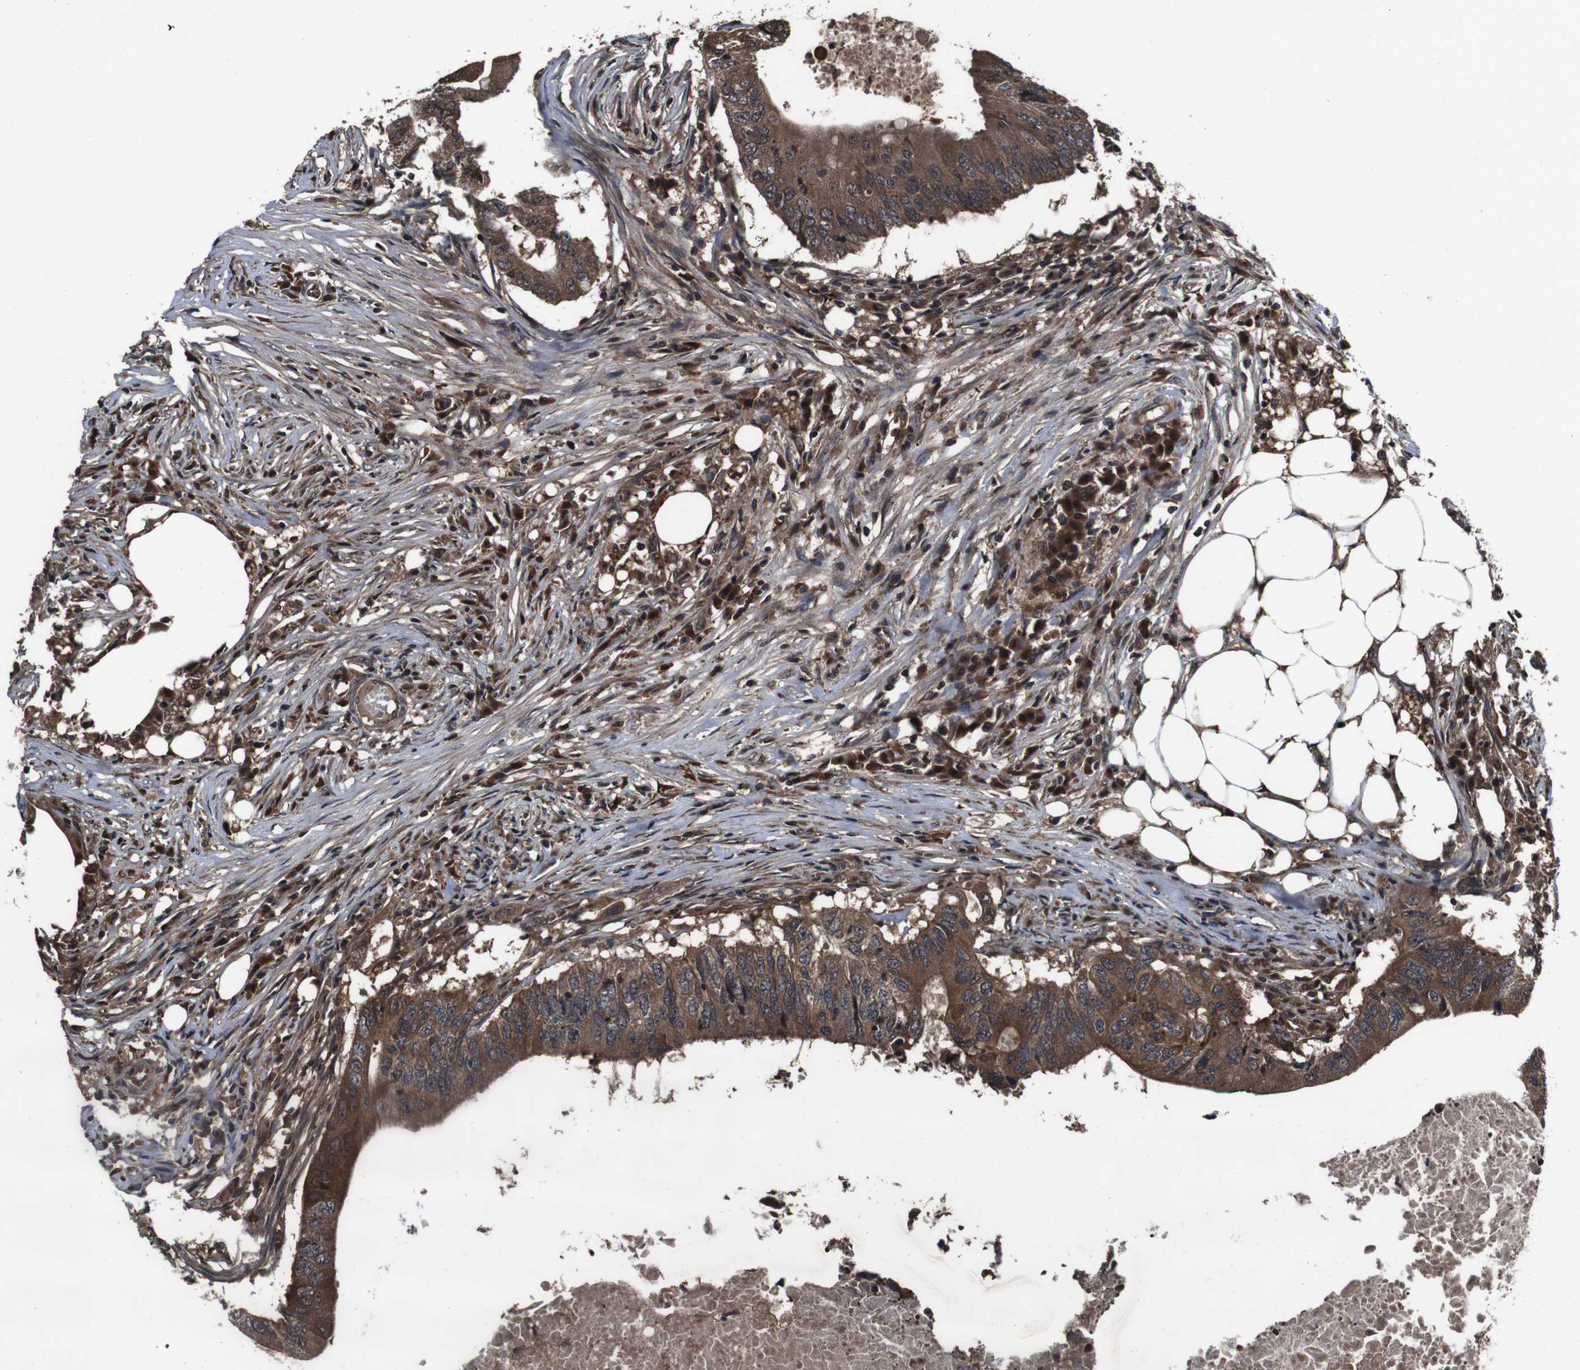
{"staining": {"intensity": "strong", "quantity": ">75%", "location": "cytoplasmic/membranous"}, "tissue": "colorectal cancer", "cell_type": "Tumor cells", "image_type": "cancer", "snomed": [{"axis": "morphology", "description": "Adenocarcinoma, NOS"}, {"axis": "topography", "description": "Colon"}], "caption": "Immunohistochemical staining of human adenocarcinoma (colorectal) shows high levels of strong cytoplasmic/membranous positivity in approximately >75% of tumor cells.", "gene": "CXCL11", "patient": {"sex": "male", "age": 71}}